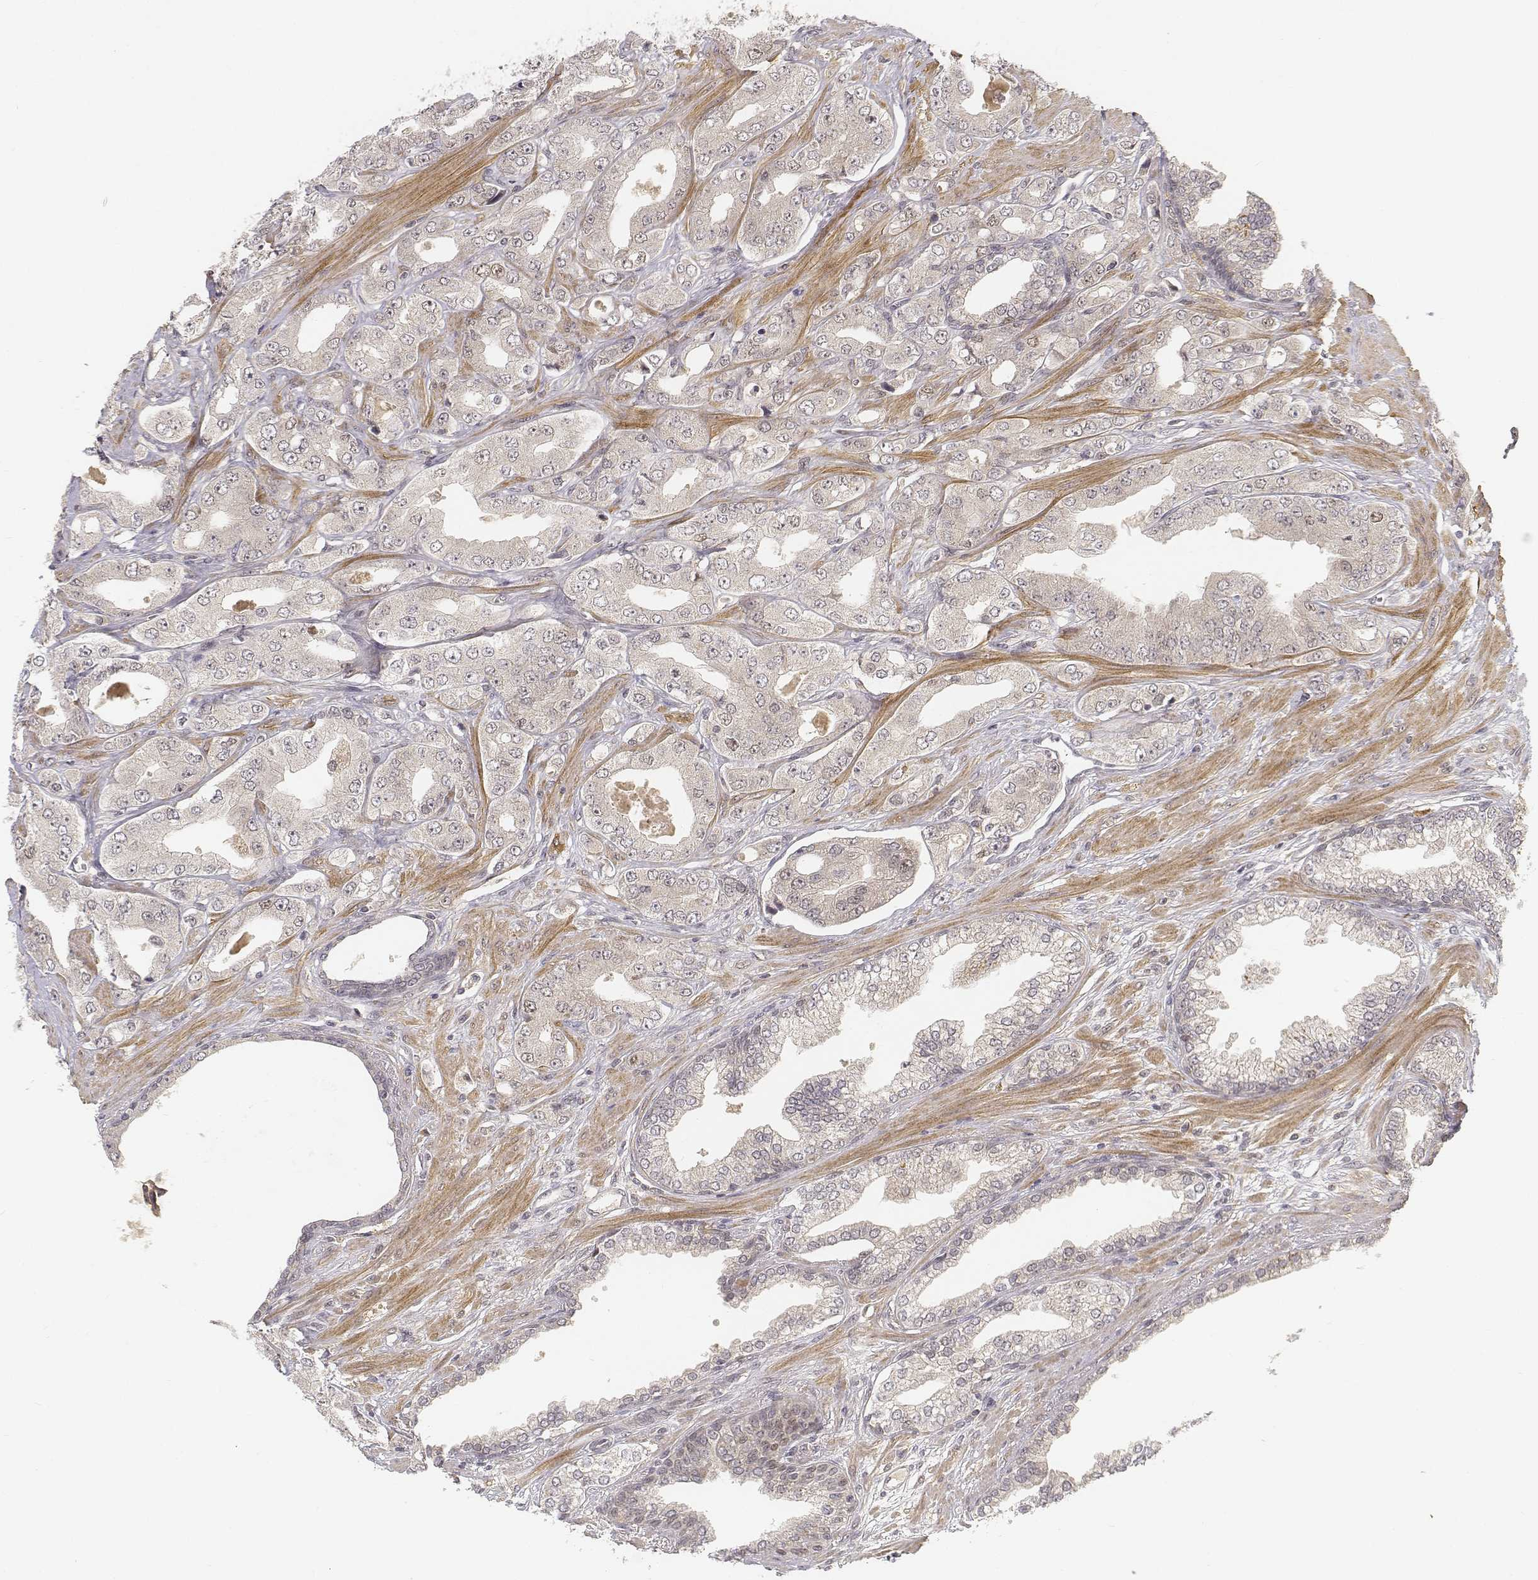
{"staining": {"intensity": "negative", "quantity": "none", "location": "none"}, "tissue": "prostate cancer", "cell_type": "Tumor cells", "image_type": "cancer", "snomed": [{"axis": "morphology", "description": "Adenocarcinoma, Low grade"}, {"axis": "topography", "description": "Prostate"}], "caption": "This histopathology image is of adenocarcinoma (low-grade) (prostate) stained with IHC to label a protein in brown with the nuclei are counter-stained blue. There is no staining in tumor cells.", "gene": "FANCD2", "patient": {"sex": "male", "age": 60}}